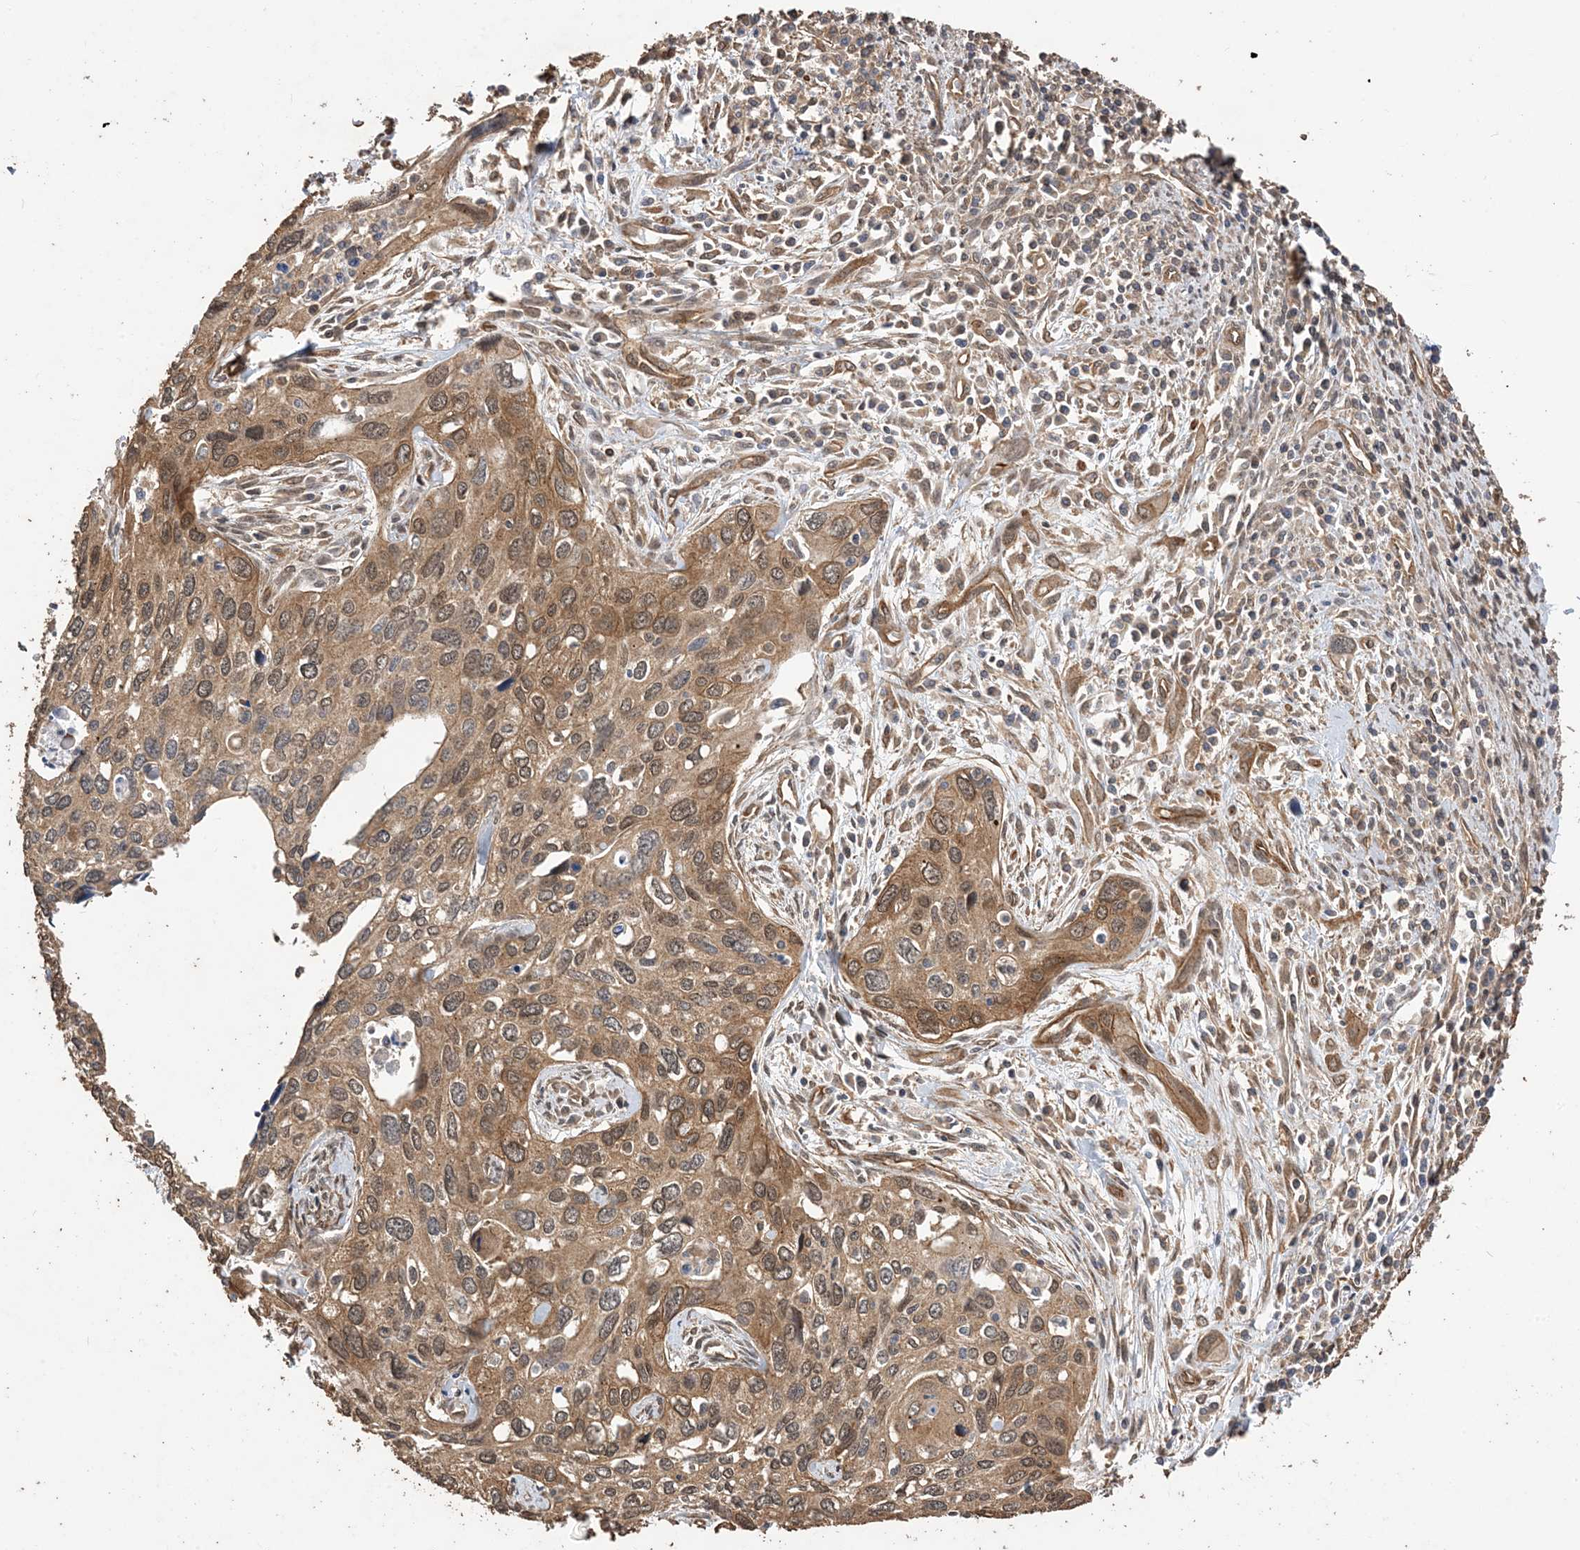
{"staining": {"intensity": "moderate", "quantity": ">75%", "location": "cytoplasmic/membranous,nuclear"}, "tissue": "cervical cancer", "cell_type": "Tumor cells", "image_type": "cancer", "snomed": [{"axis": "morphology", "description": "Squamous cell carcinoma, NOS"}, {"axis": "topography", "description": "Cervix"}], "caption": "Brown immunohistochemical staining in squamous cell carcinoma (cervical) reveals moderate cytoplasmic/membranous and nuclear expression in approximately >75% of tumor cells. (DAB = brown stain, brightfield microscopy at high magnification).", "gene": "ZKSCAN5", "patient": {"sex": "female", "age": 55}}